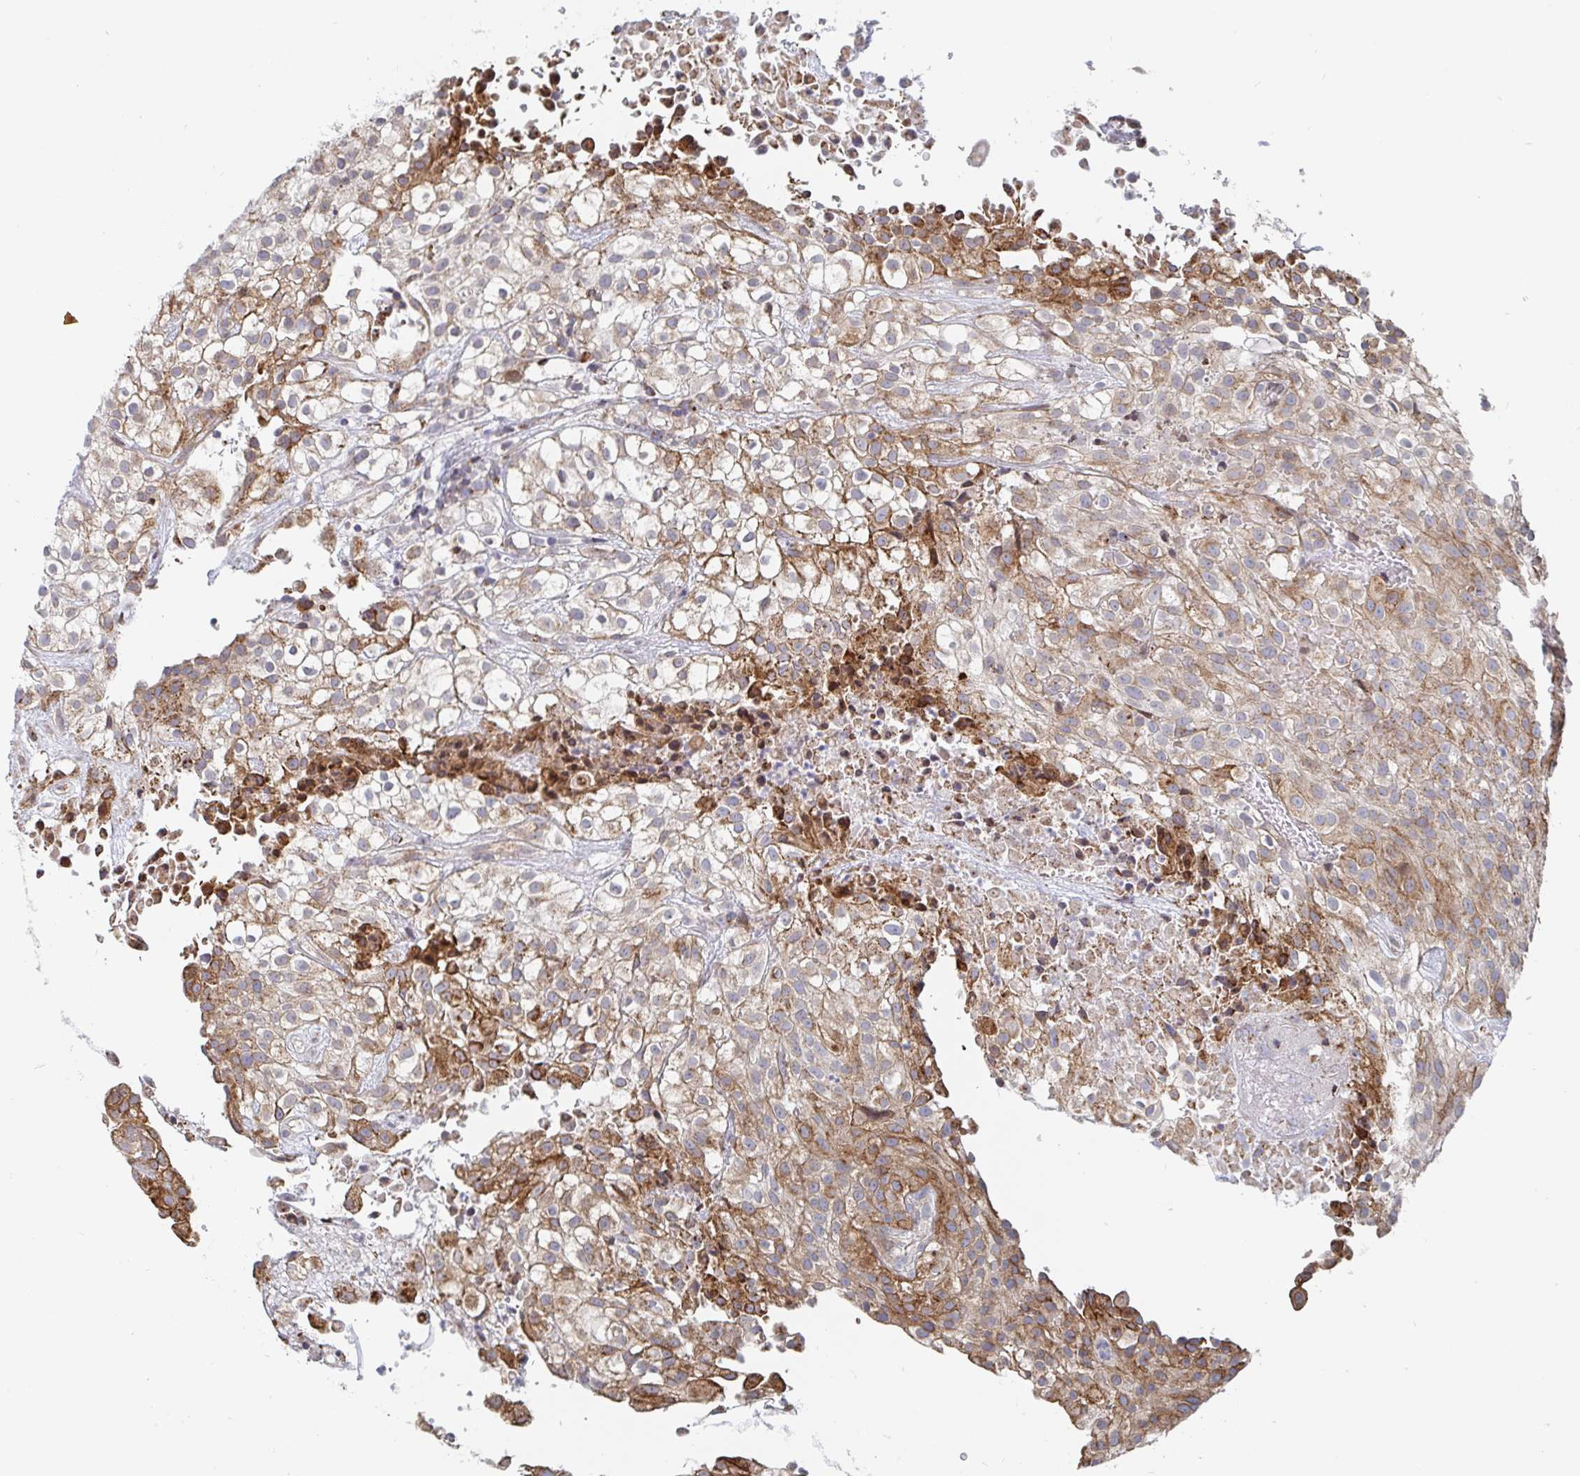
{"staining": {"intensity": "moderate", "quantity": ">75%", "location": "cytoplasmic/membranous"}, "tissue": "urothelial cancer", "cell_type": "Tumor cells", "image_type": "cancer", "snomed": [{"axis": "morphology", "description": "Urothelial carcinoma, High grade"}, {"axis": "topography", "description": "Urinary bladder"}], "caption": "Brown immunohistochemical staining in human high-grade urothelial carcinoma displays moderate cytoplasmic/membranous positivity in about >75% of tumor cells.", "gene": "STARD8", "patient": {"sex": "male", "age": 56}}